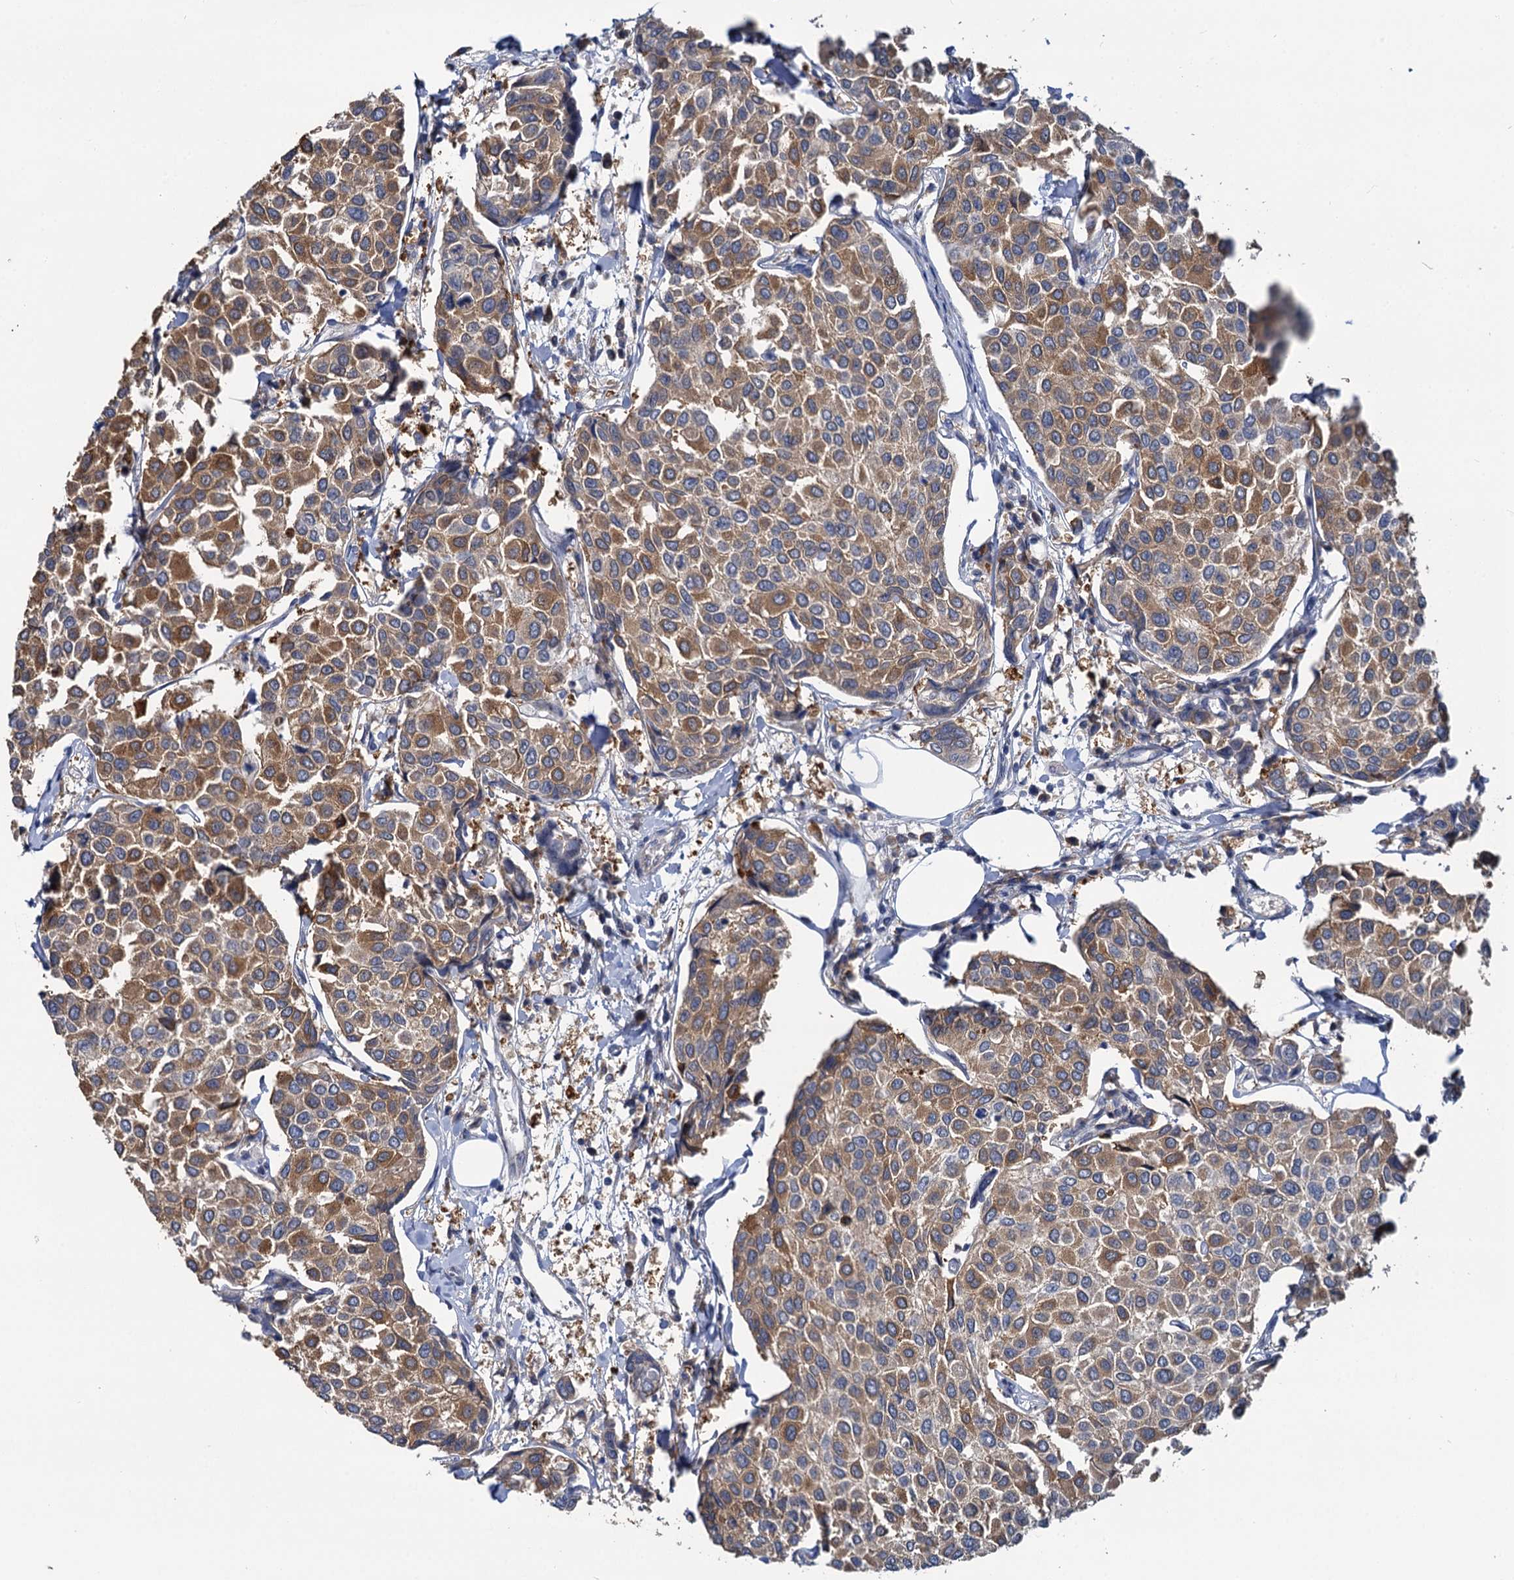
{"staining": {"intensity": "moderate", "quantity": ">75%", "location": "cytoplasmic/membranous"}, "tissue": "breast cancer", "cell_type": "Tumor cells", "image_type": "cancer", "snomed": [{"axis": "morphology", "description": "Duct carcinoma"}, {"axis": "topography", "description": "Breast"}], "caption": "Immunohistochemical staining of invasive ductal carcinoma (breast) shows medium levels of moderate cytoplasmic/membranous protein expression in approximately >75% of tumor cells.", "gene": "ANKRD42", "patient": {"sex": "female", "age": 55}}